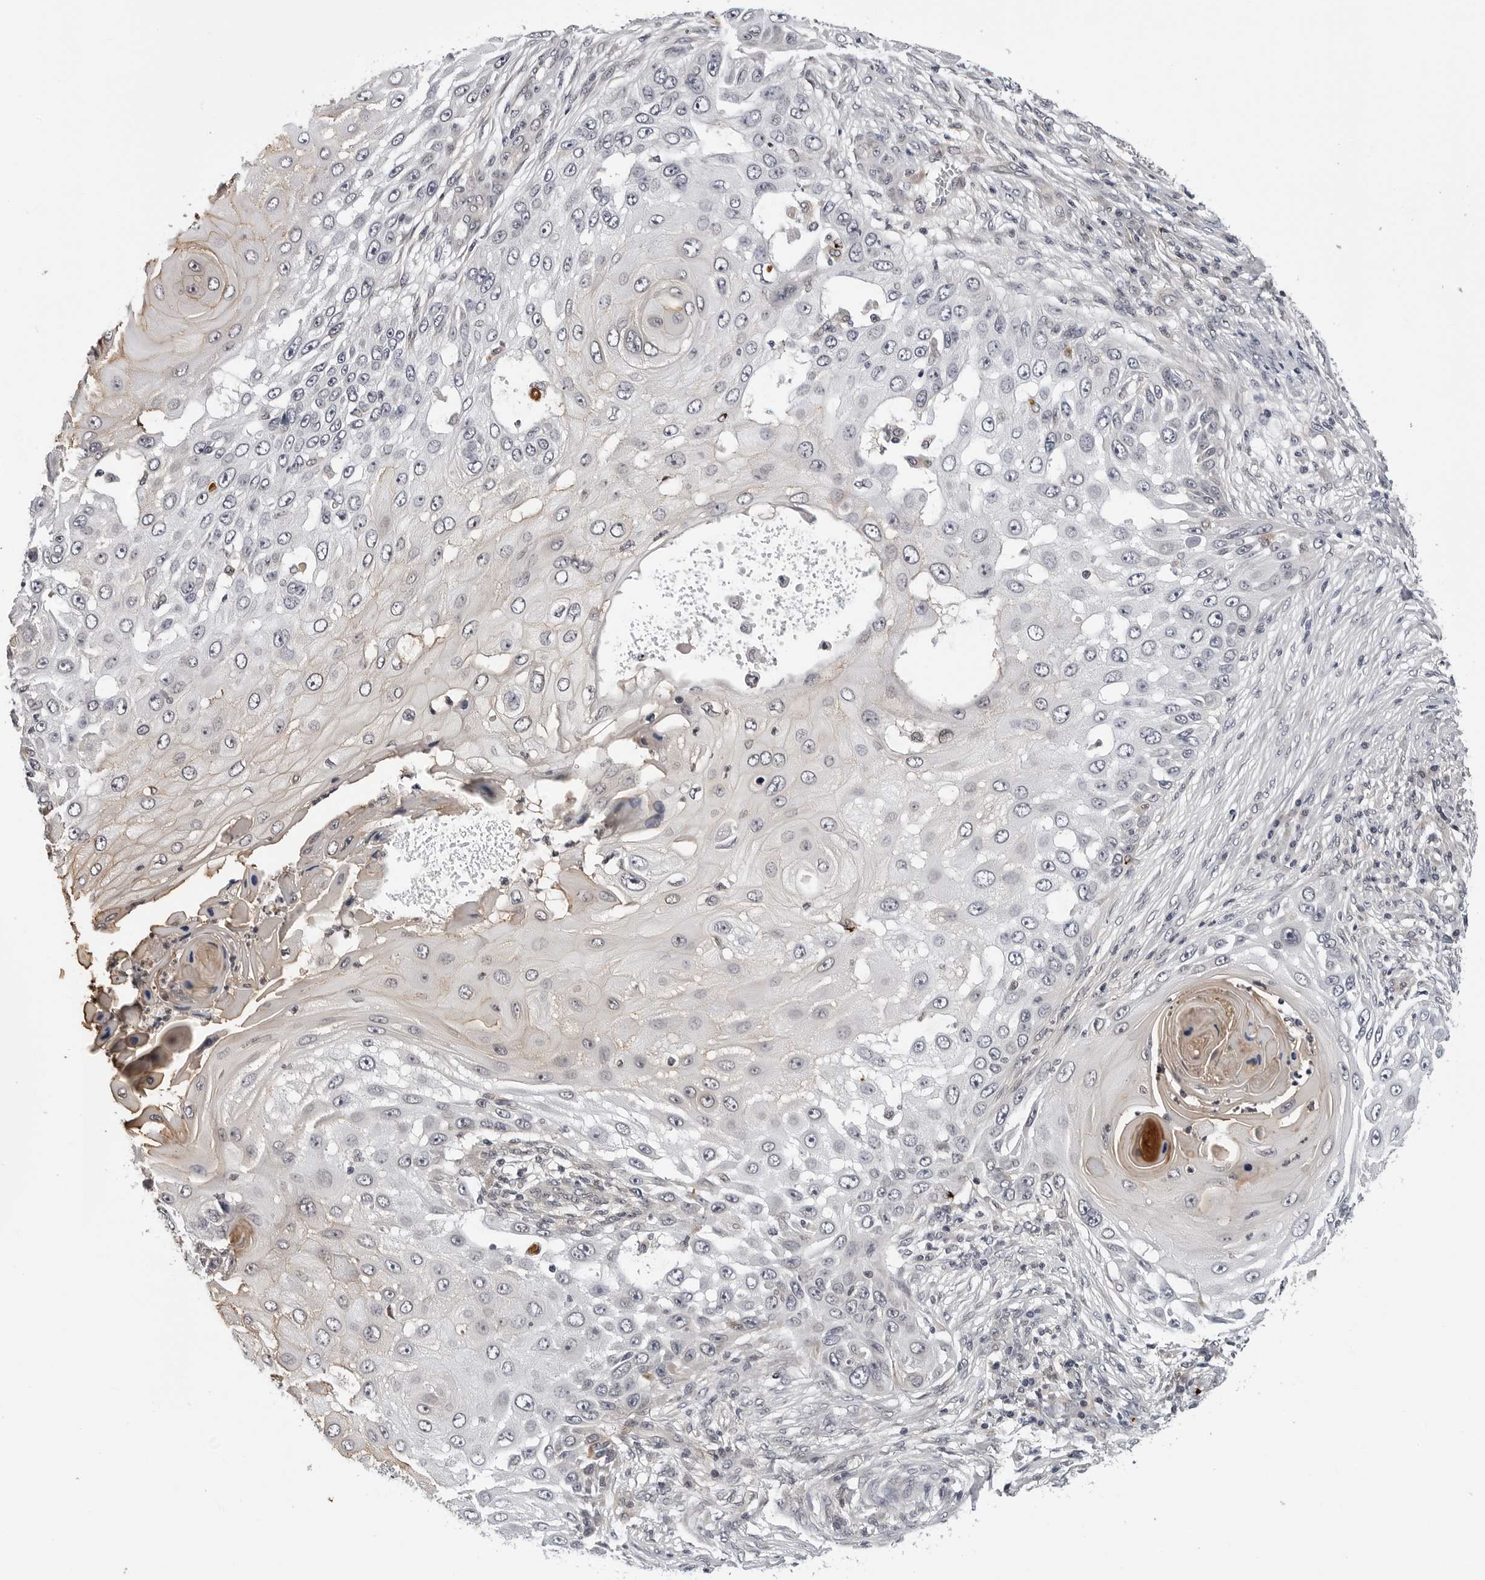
{"staining": {"intensity": "weak", "quantity": "<25%", "location": "cytoplasmic/membranous"}, "tissue": "skin cancer", "cell_type": "Tumor cells", "image_type": "cancer", "snomed": [{"axis": "morphology", "description": "Squamous cell carcinoma, NOS"}, {"axis": "topography", "description": "Skin"}], "caption": "Immunohistochemistry (IHC) photomicrograph of neoplastic tissue: human skin cancer (squamous cell carcinoma) stained with DAB displays no significant protein staining in tumor cells.", "gene": "KIAA1614", "patient": {"sex": "female", "age": 44}}